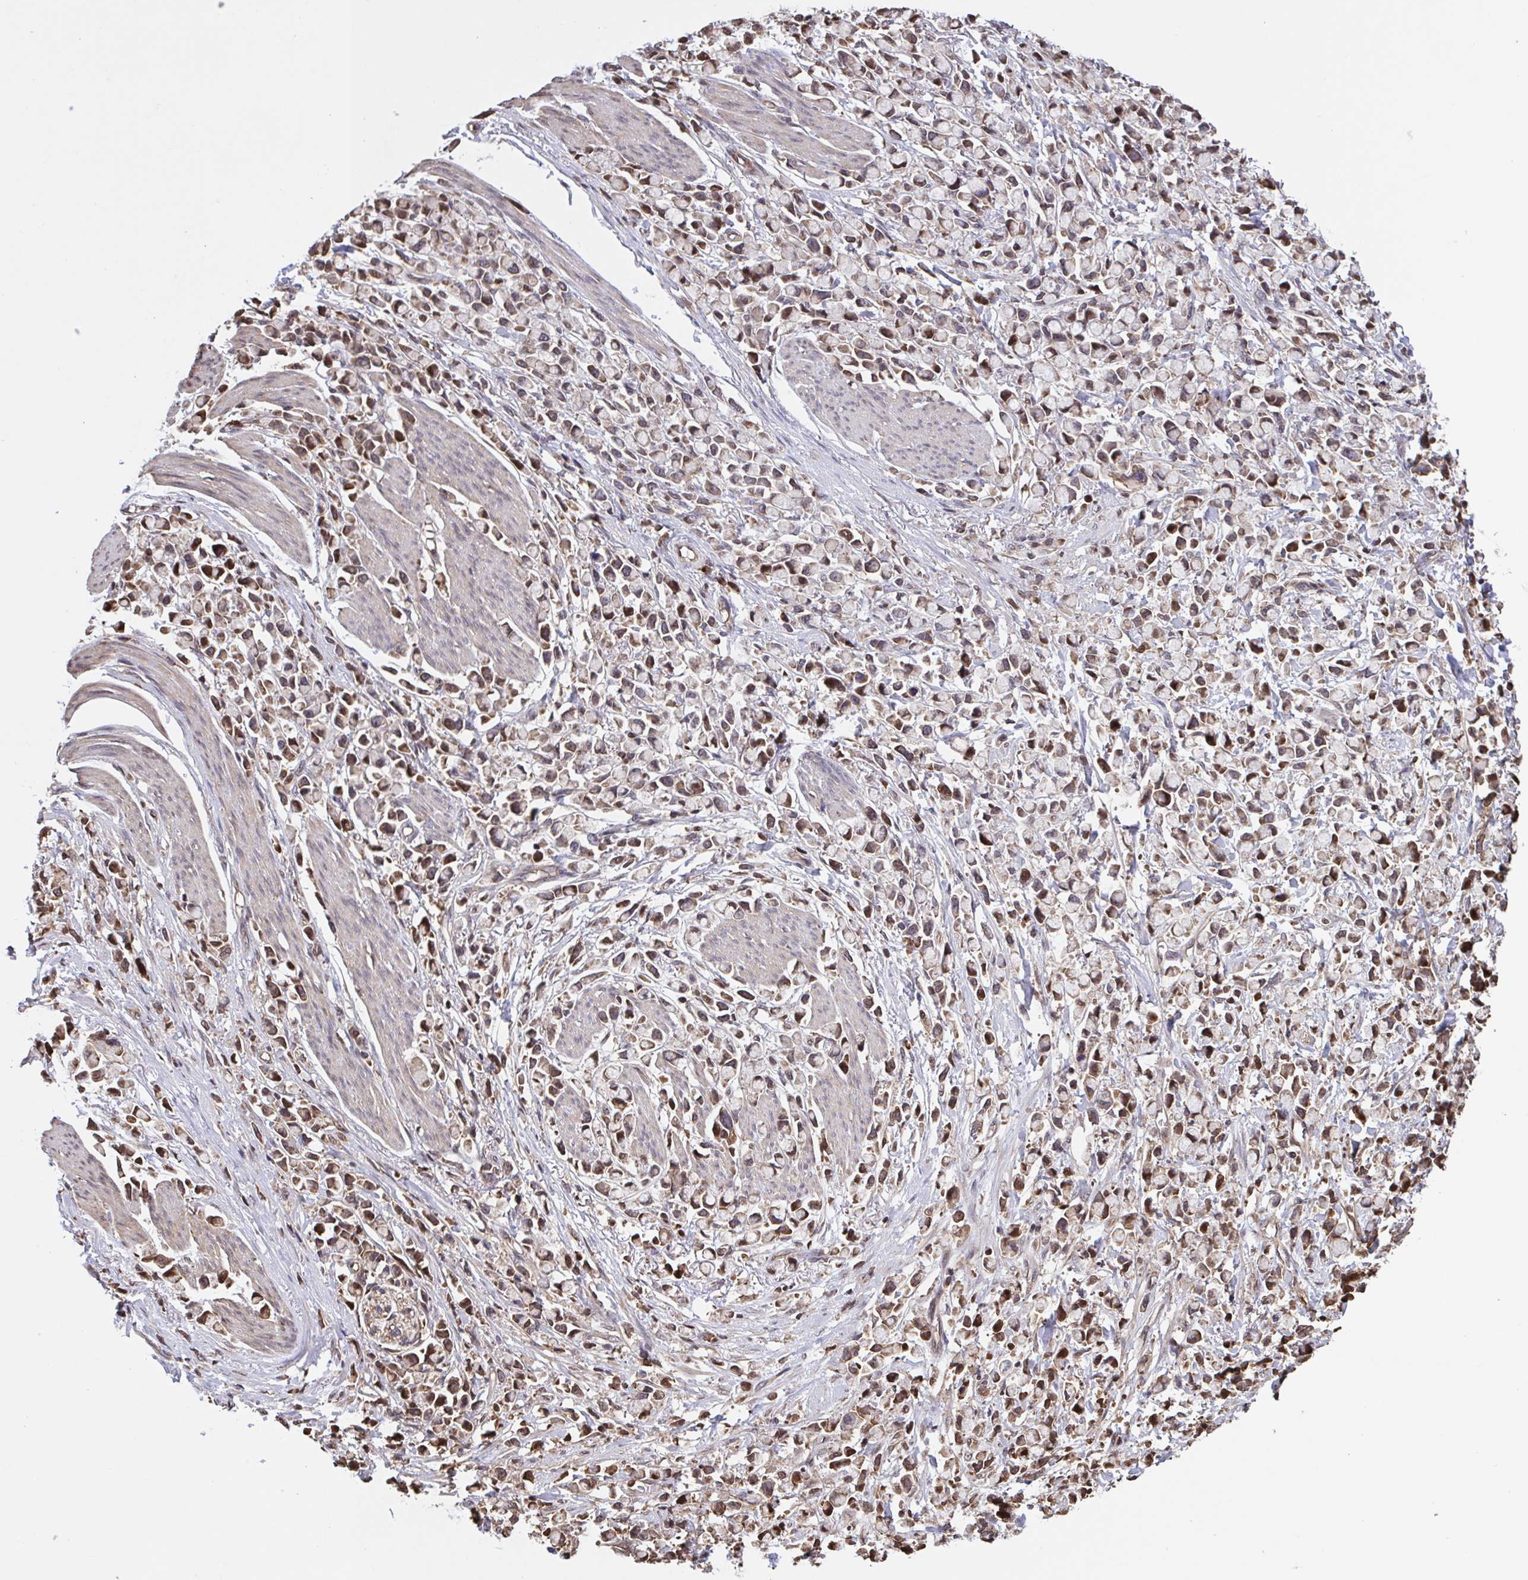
{"staining": {"intensity": "moderate", "quantity": ">75%", "location": "cytoplasmic/membranous,nuclear"}, "tissue": "stomach cancer", "cell_type": "Tumor cells", "image_type": "cancer", "snomed": [{"axis": "morphology", "description": "Adenocarcinoma, NOS"}, {"axis": "topography", "description": "Stomach"}], "caption": "Human stomach cancer (adenocarcinoma) stained with a brown dye displays moderate cytoplasmic/membranous and nuclear positive expression in about >75% of tumor cells.", "gene": "SEC63", "patient": {"sex": "female", "age": 81}}